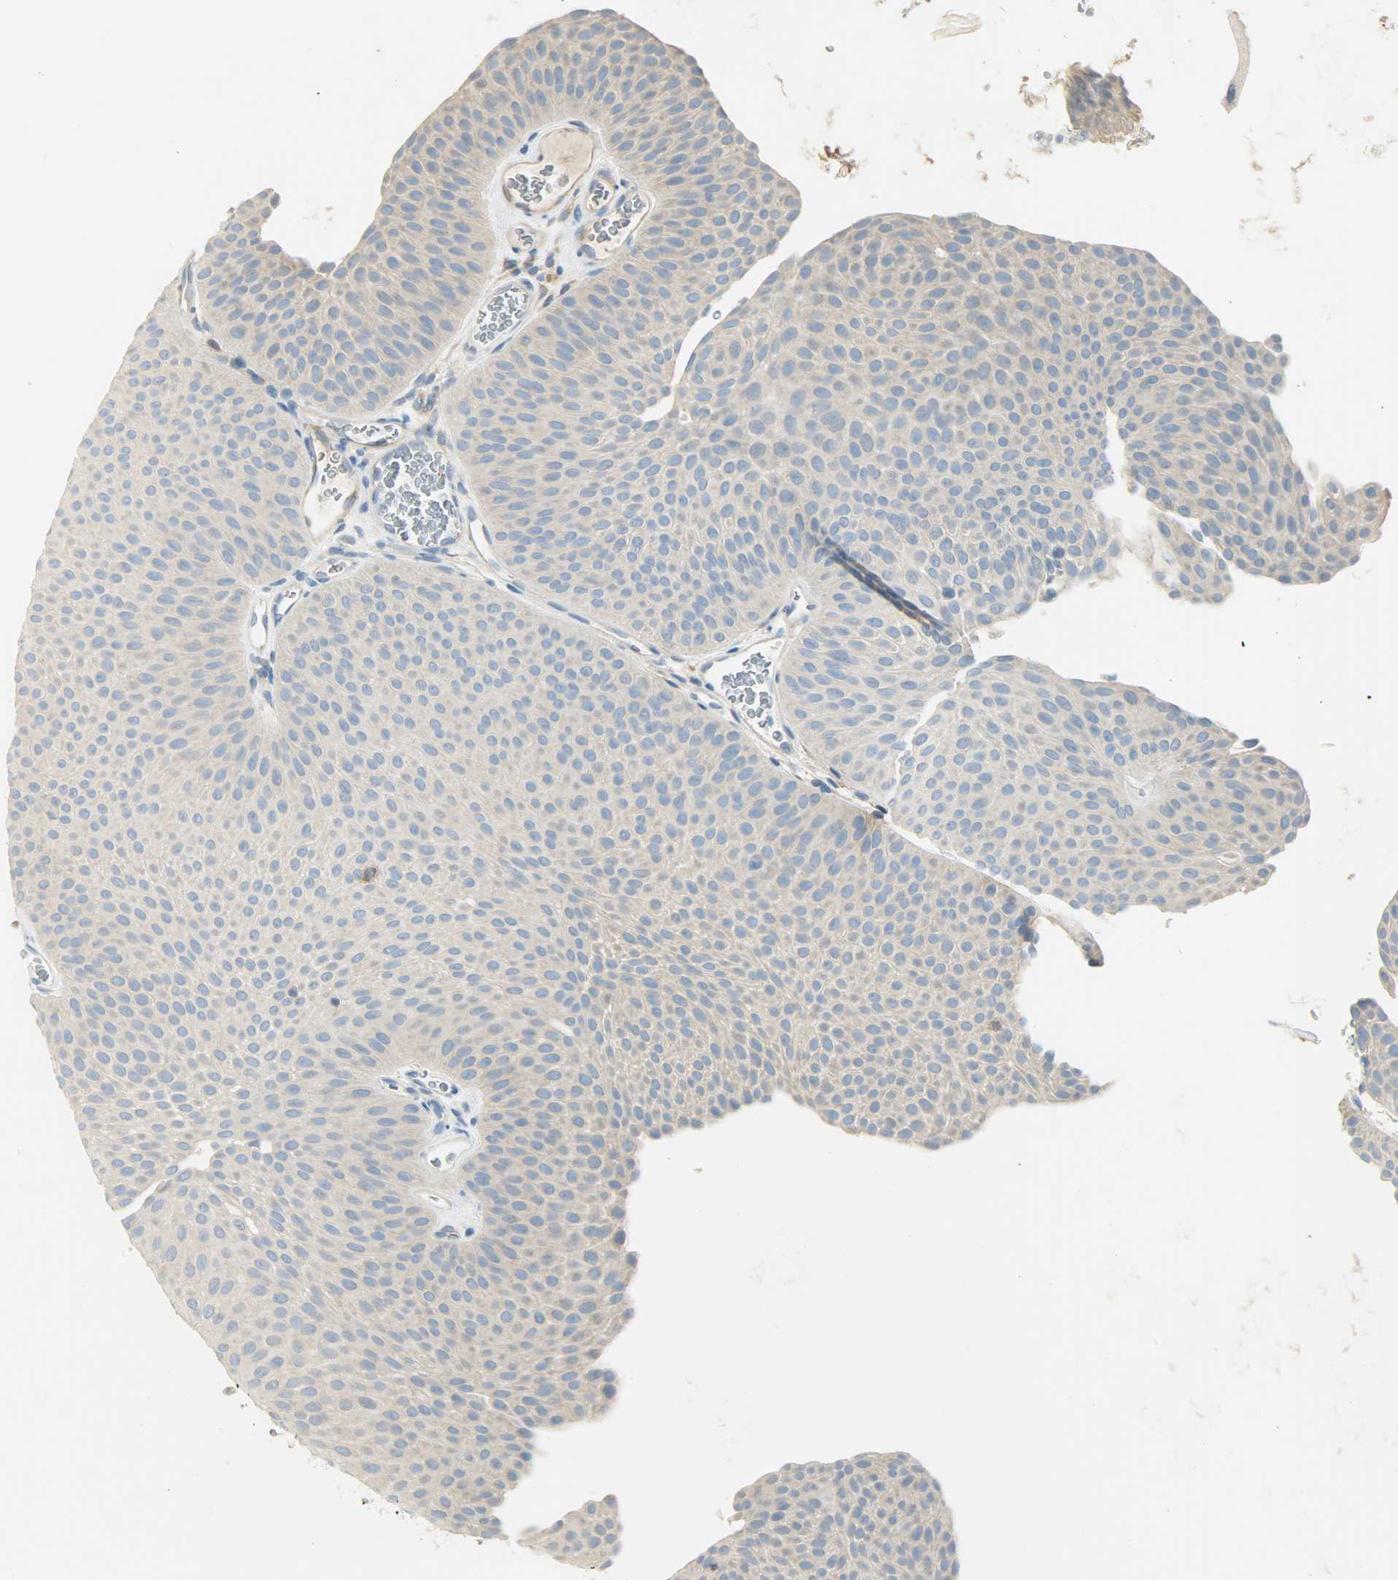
{"staining": {"intensity": "weak", "quantity": ">75%", "location": "cytoplasmic/membranous"}, "tissue": "urothelial cancer", "cell_type": "Tumor cells", "image_type": "cancer", "snomed": [{"axis": "morphology", "description": "Urothelial carcinoma, Low grade"}, {"axis": "topography", "description": "Urinary bladder"}], "caption": "This is a histology image of immunohistochemistry (IHC) staining of urothelial cancer, which shows weak staining in the cytoplasmic/membranous of tumor cells.", "gene": "WARS1", "patient": {"sex": "female", "age": 60}}